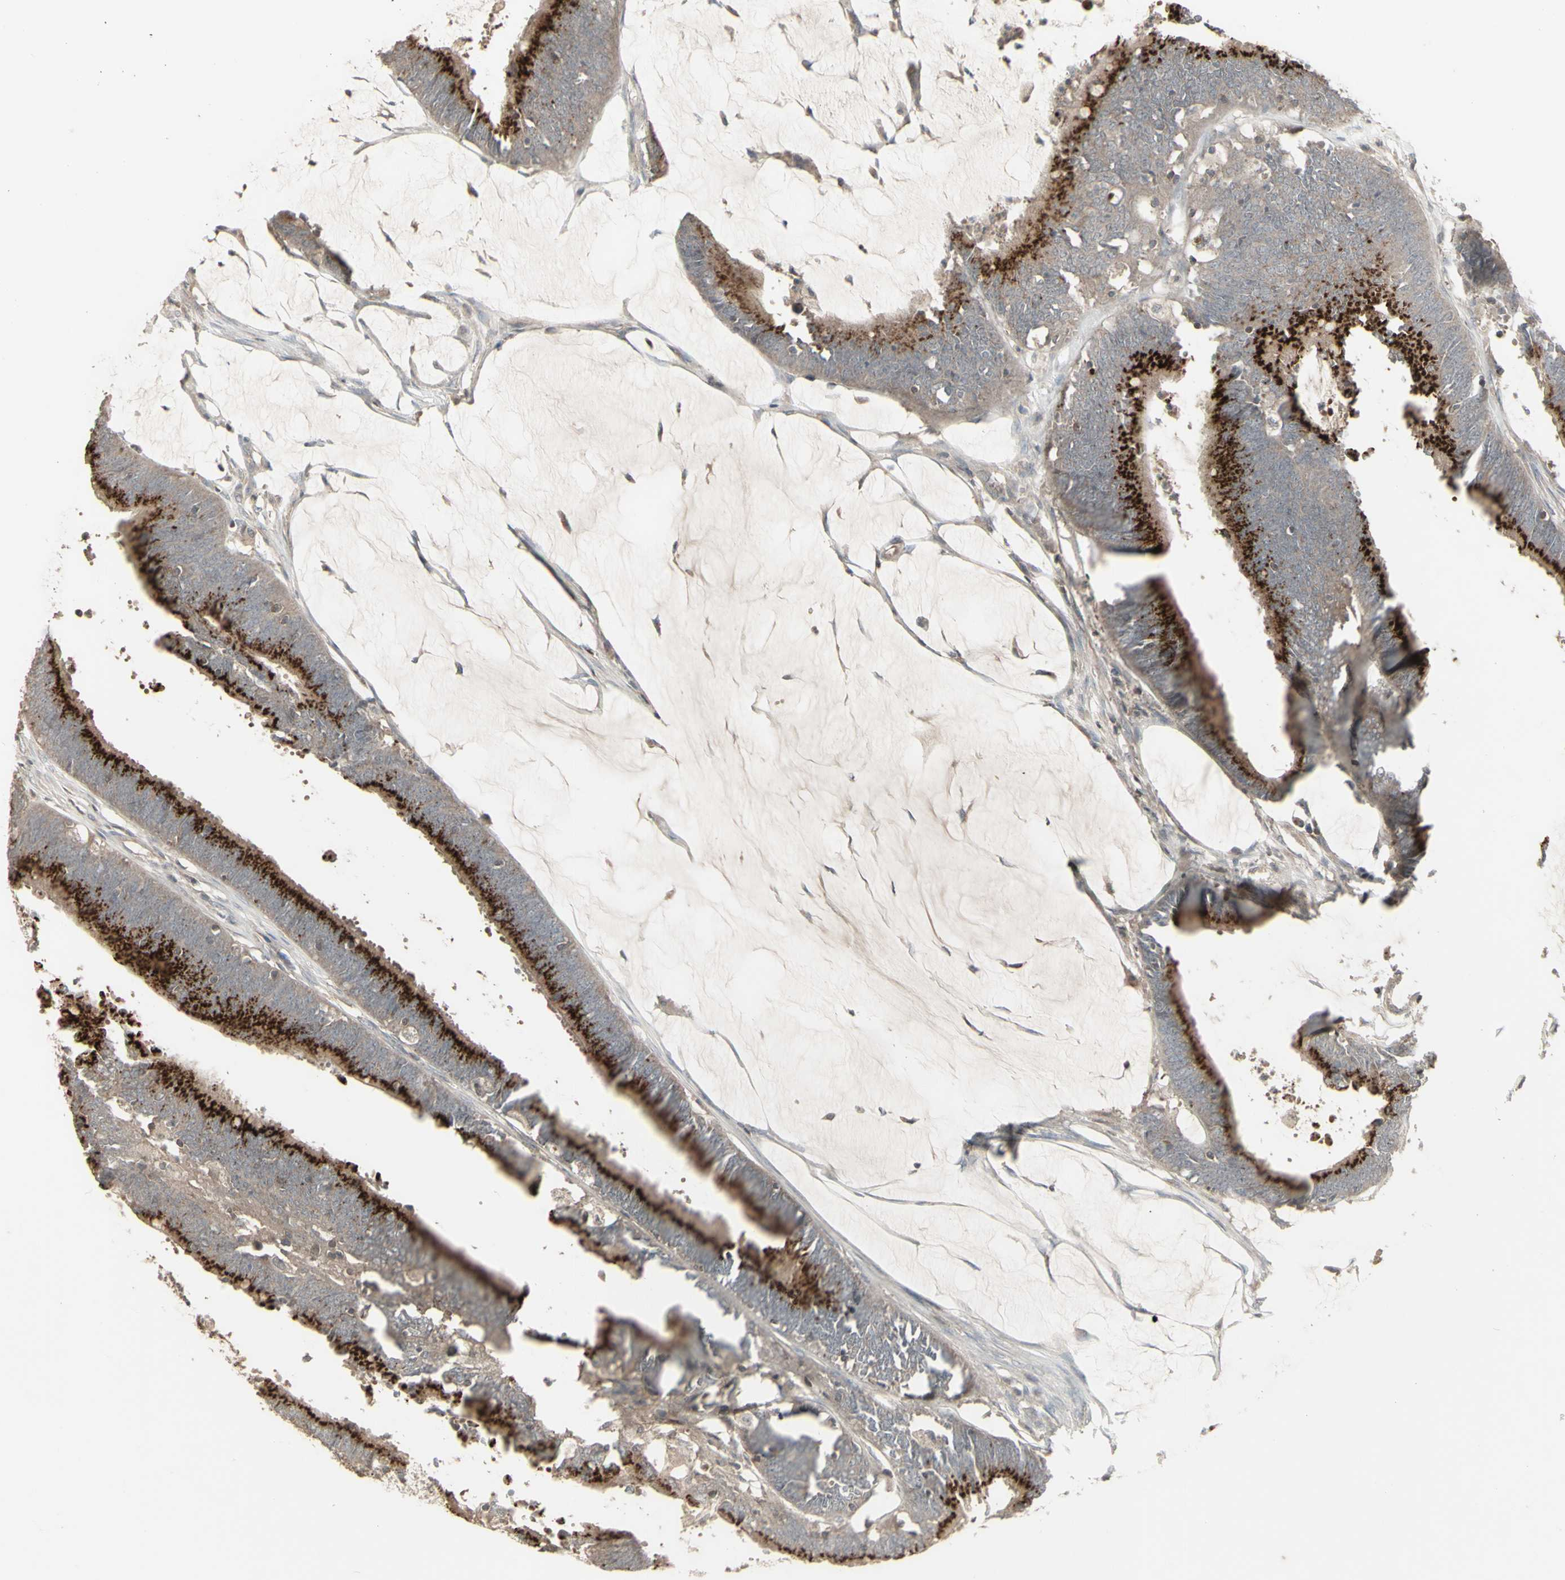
{"staining": {"intensity": "strong", "quantity": ">75%", "location": "cytoplasmic/membranous"}, "tissue": "colorectal cancer", "cell_type": "Tumor cells", "image_type": "cancer", "snomed": [{"axis": "morphology", "description": "Adenocarcinoma, NOS"}, {"axis": "topography", "description": "Rectum"}], "caption": "Brown immunohistochemical staining in human colorectal cancer (adenocarcinoma) shows strong cytoplasmic/membranous positivity in about >75% of tumor cells.", "gene": "CSK", "patient": {"sex": "female", "age": 66}}